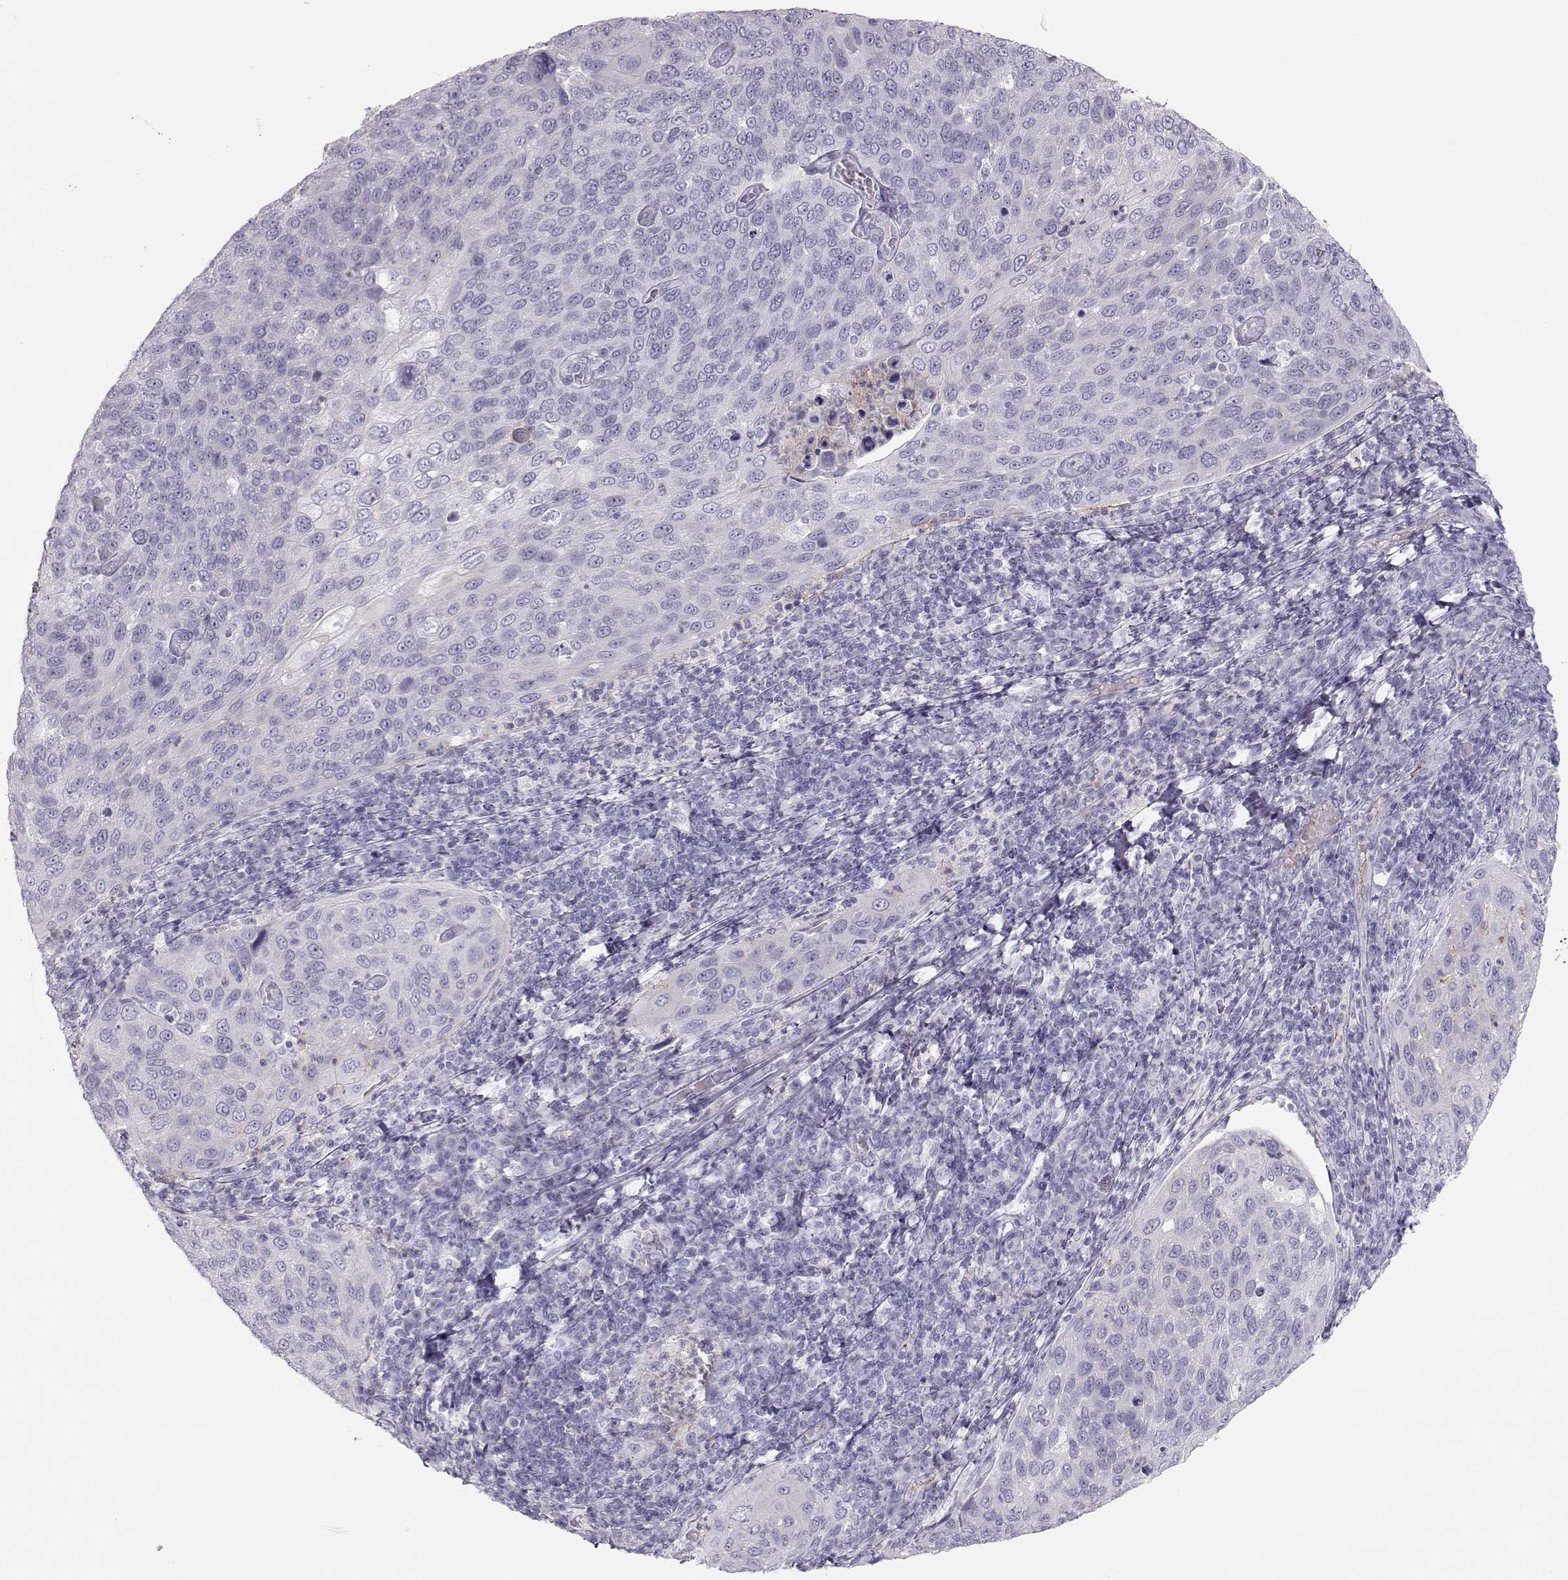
{"staining": {"intensity": "negative", "quantity": "none", "location": "none"}, "tissue": "cervical cancer", "cell_type": "Tumor cells", "image_type": "cancer", "snomed": [{"axis": "morphology", "description": "Squamous cell carcinoma, NOS"}, {"axis": "topography", "description": "Cervix"}], "caption": "Immunohistochemistry histopathology image of neoplastic tissue: human squamous cell carcinoma (cervical) stained with DAB reveals no significant protein staining in tumor cells.", "gene": "MIP", "patient": {"sex": "female", "age": 54}}